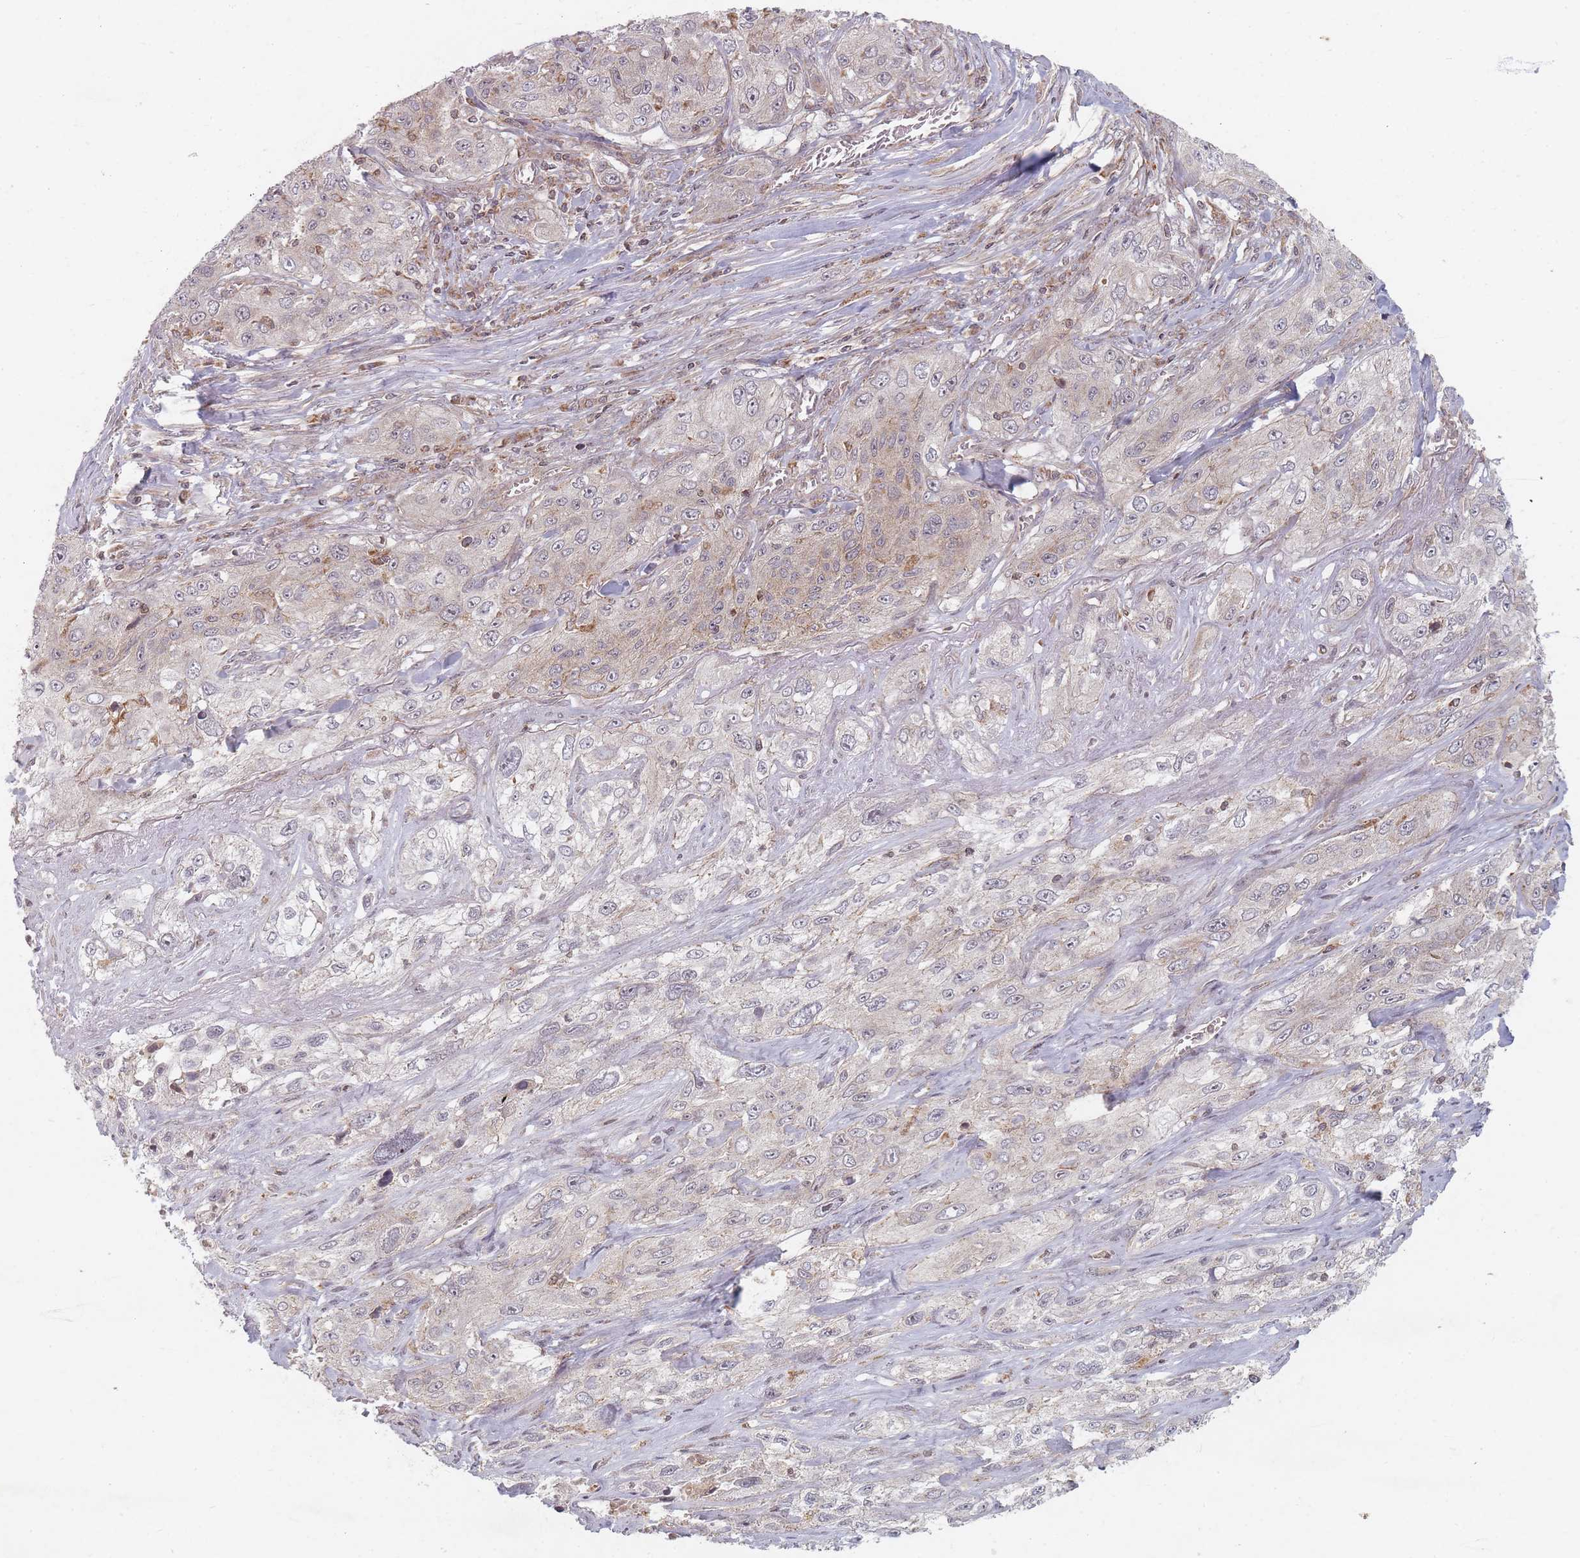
{"staining": {"intensity": "weak", "quantity": "<25%", "location": "cytoplasmic/membranous"}, "tissue": "lung cancer", "cell_type": "Tumor cells", "image_type": "cancer", "snomed": [{"axis": "morphology", "description": "Squamous cell carcinoma, NOS"}, {"axis": "topography", "description": "Lung"}], "caption": "This is an immunohistochemistry photomicrograph of lung cancer (squamous cell carcinoma). There is no positivity in tumor cells.", "gene": "RADX", "patient": {"sex": "female", "age": 69}}